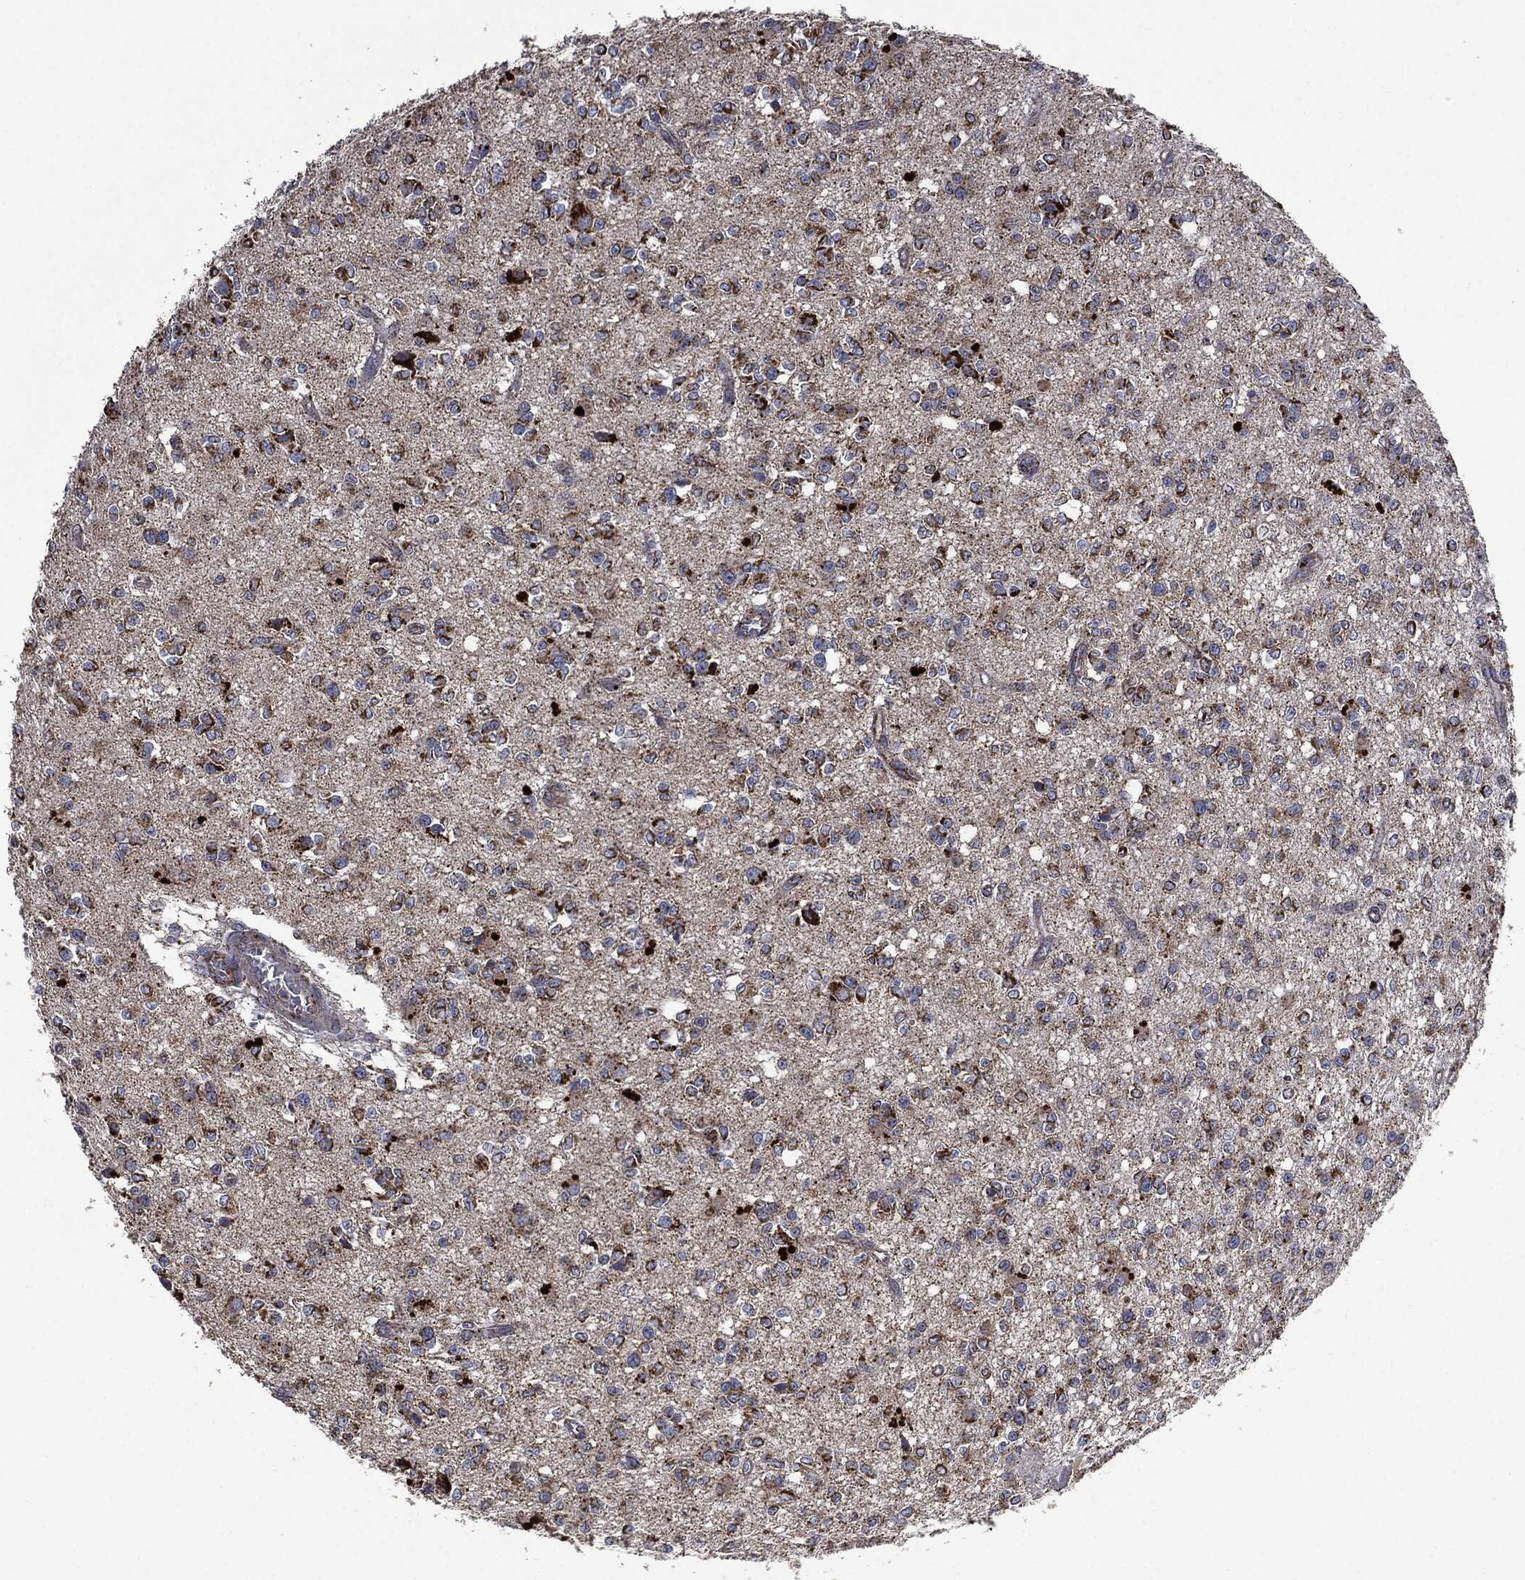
{"staining": {"intensity": "moderate", "quantity": ">75%", "location": "cytoplasmic/membranous"}, "tissue": "glioma", "cell_type": "Tumor cells", "image_type": "cancer", "snomed": [{"axis": "morphology", "description": "Glioma, malignant, Low grade"}, {"axis": "topography", "description": "Brain"}], "caption": "High-power microscopy captured an immunohistochemistry (IHC) photomicrograph of glioma, revealing moderate cytoplasmic/membranous staining in approximately >75% of tumor cells.", "gene": "RYK", "patient": {"sex": "female", "age": 45}}